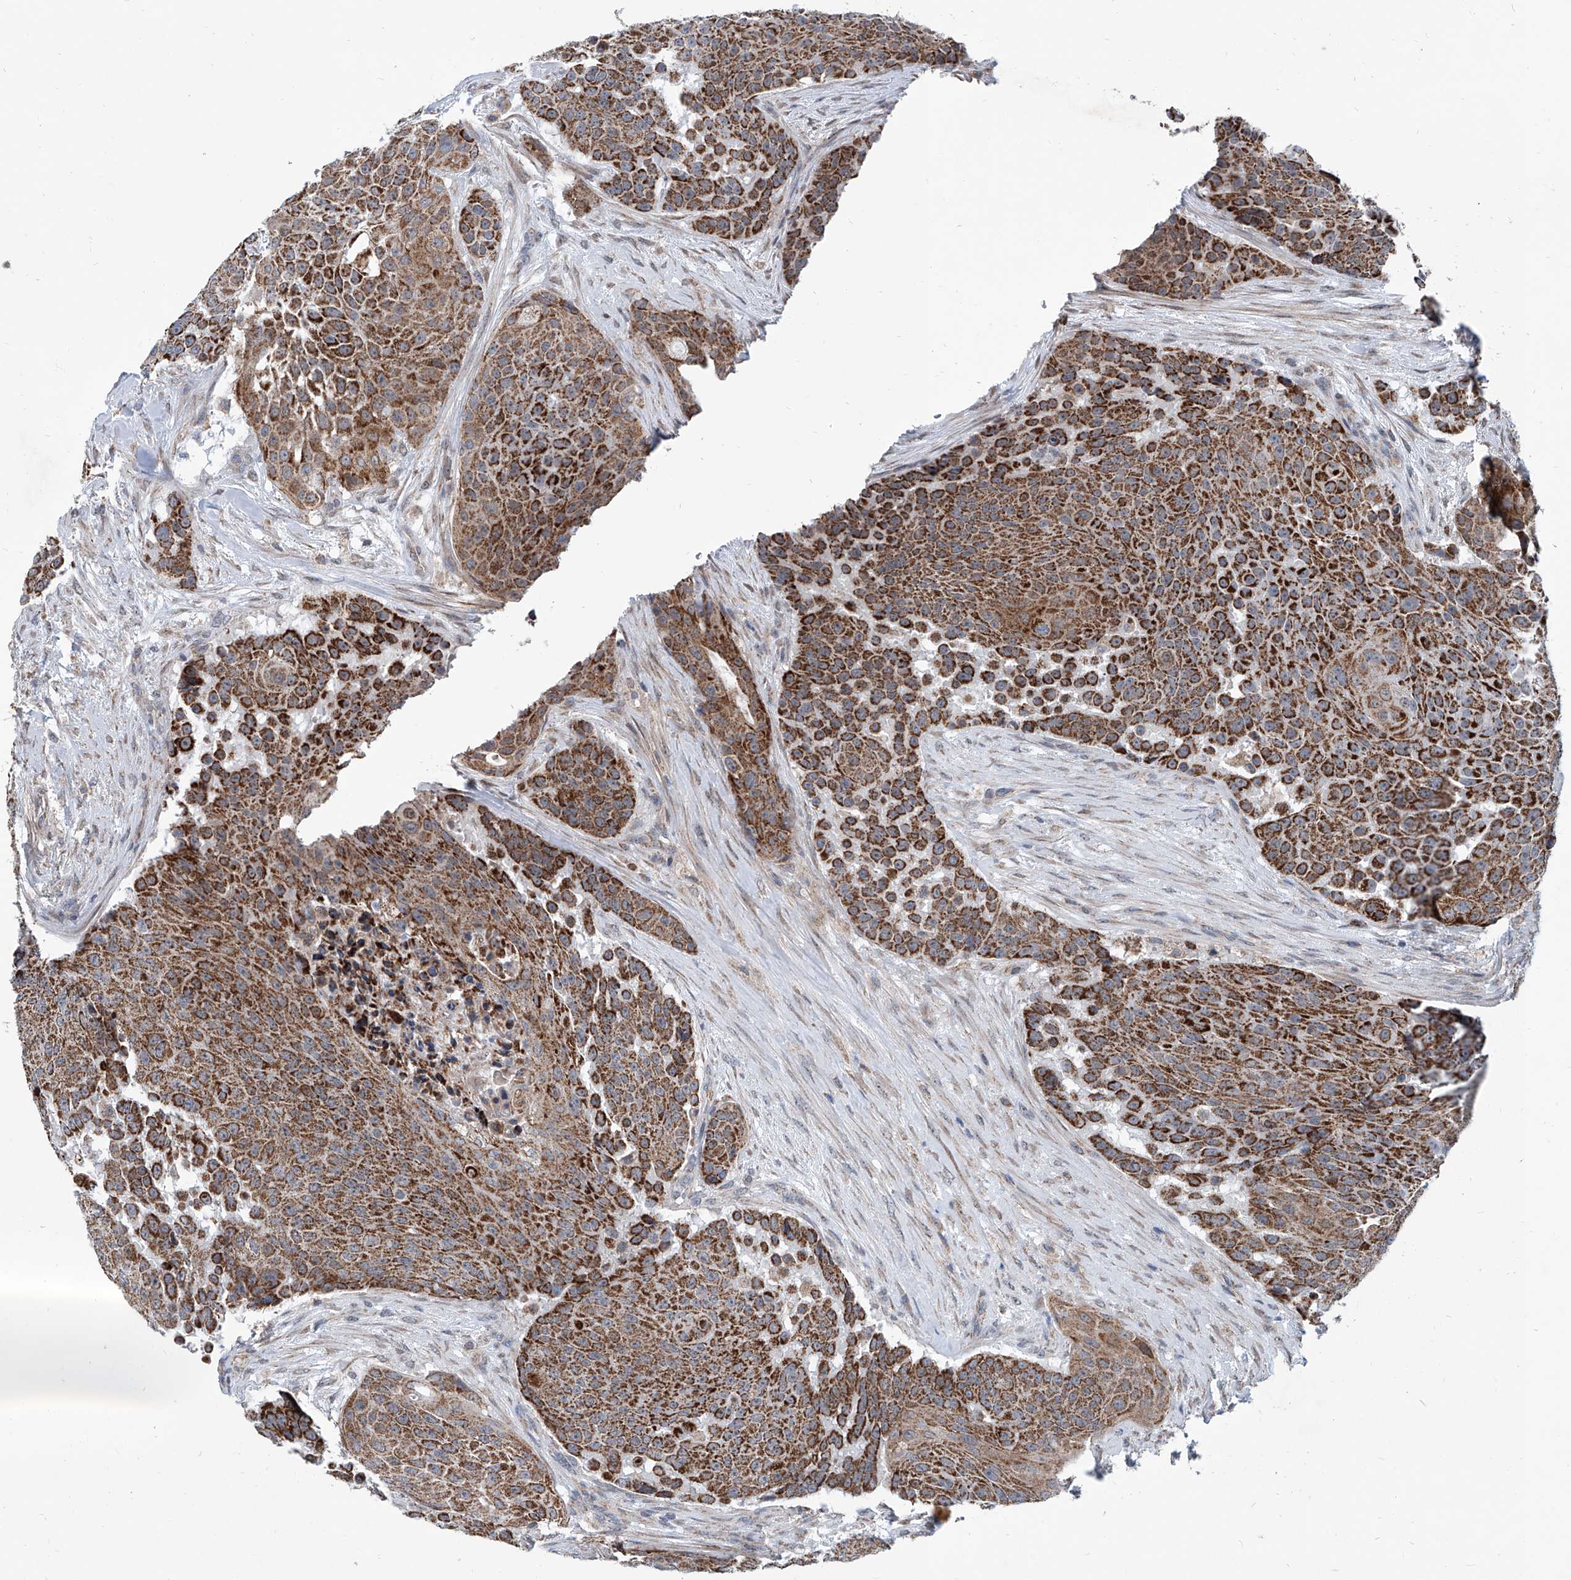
{"staining": {"intensity": "strong", "quantity": ">75%", "location": "cytoplasmic/membranous"}, "tissue": "urothelial cancer", "cell_type": "Tumor cells", "image_type": "cancer", "snomed": [{"axis": "morphology", "description": "Urothelial carcinoma, High grade"}, {"axis": "topography", "description": "Urinary bladder"}], "caption": "Immunohistochemical staining of human urothelial carcinoma (high-grade) demonstrates high levels of strong cytoplasmic/membranous protein expression in about >75% of tumor cells.", "gene": "USP48", "patient": {"sex": "female", "age": 63}}